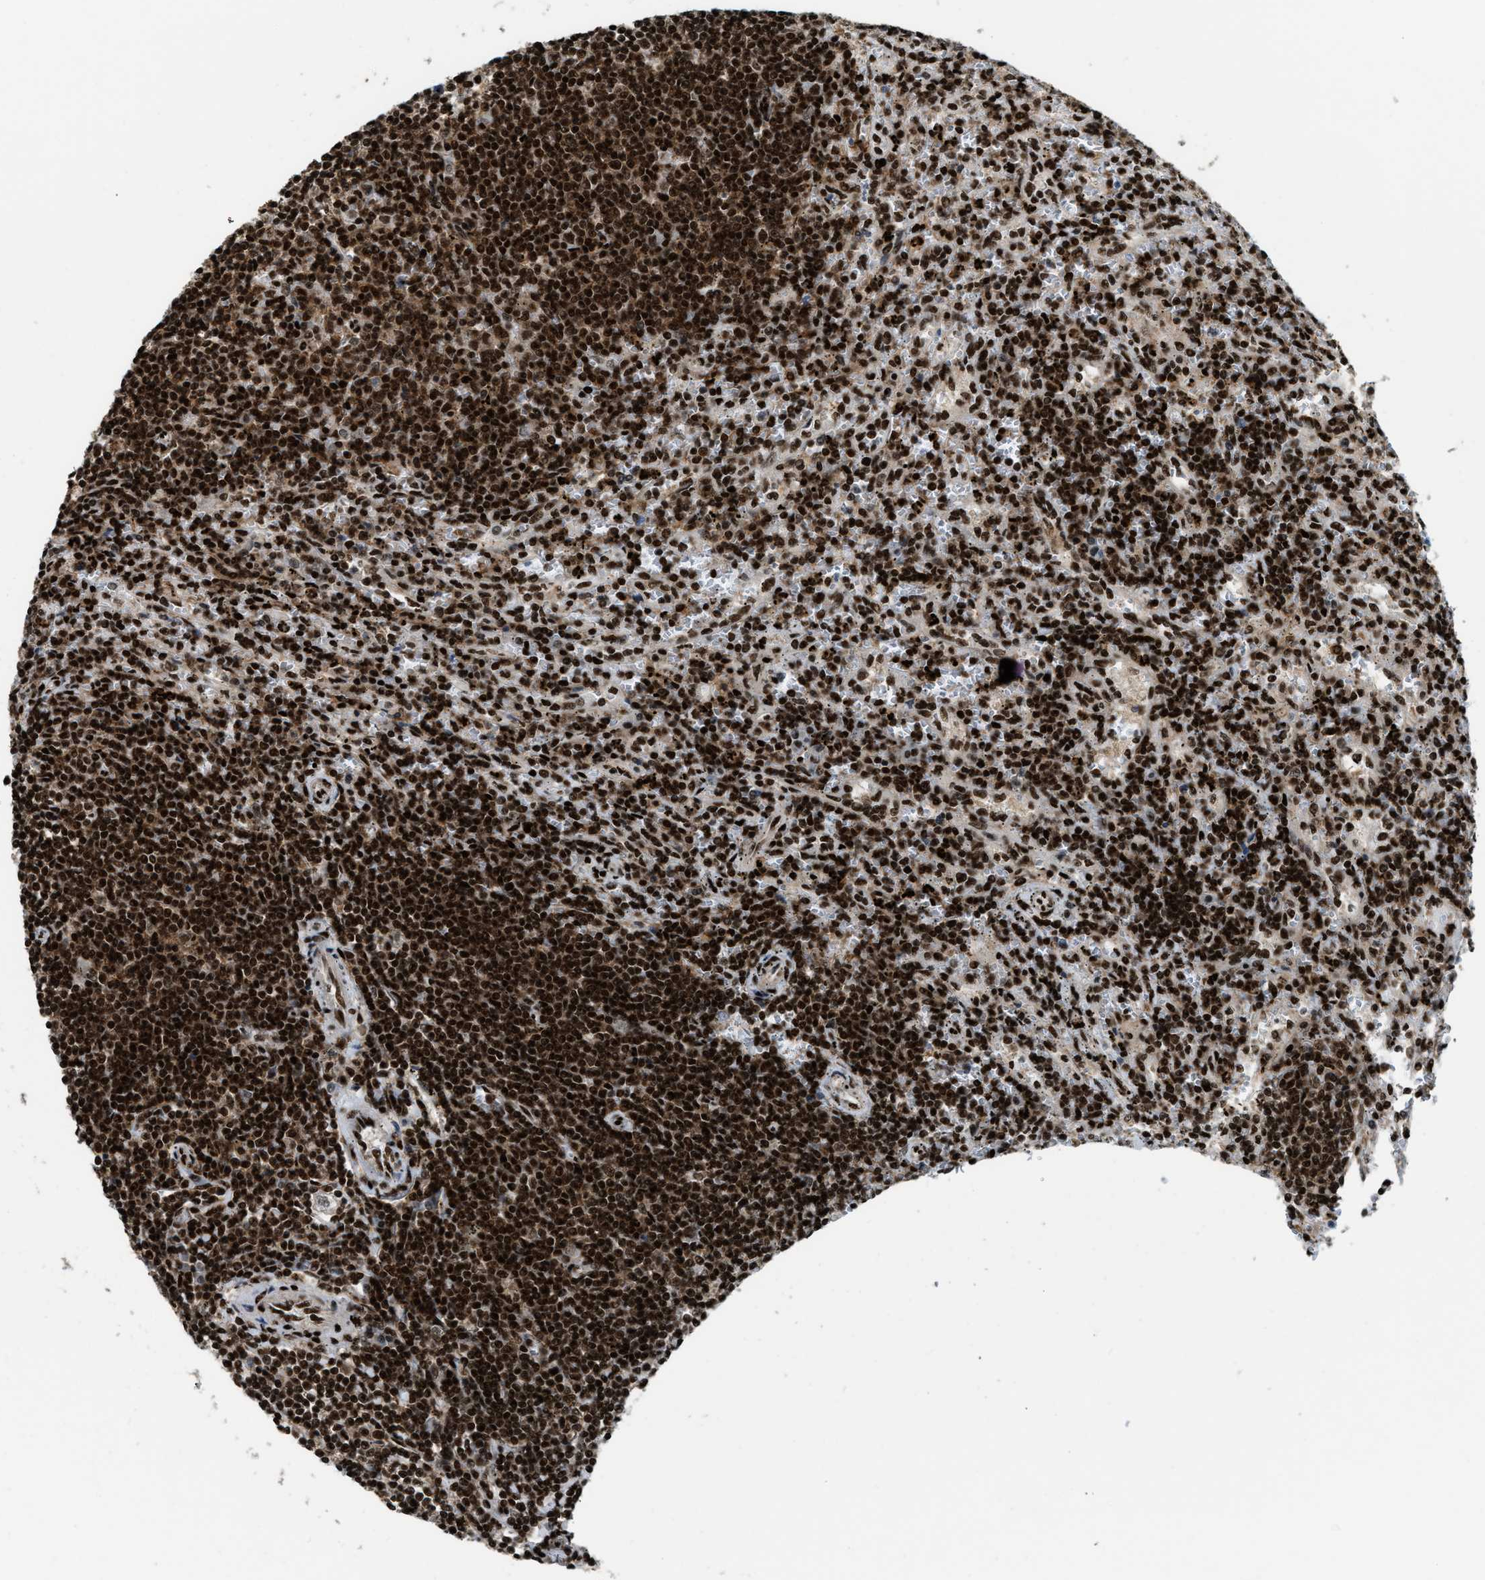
{"staining": {"intensity": "strong", "quantity": ">75%", "location": "nuclear"}, "tissue": "lymphoma", "cell_type": "Tumor cells", "image_type": "cancer", "snomed": [{"axis": "morphology", "description": "Malignant lymphoma, non-Hodgkin's type, Low grade"}, {"axis": "topography", "description": "Spleen"}], "caption": "This micrograph demonstrates immunohistochemistry (IHC) staining of low-grade malignant lymphoma, non-Hodgkin's type, with high strong nuclear staining in approximately >75% of tumor cells.", "gene": "NUMA1", "patient": {"sex": "male", "age": 76}}